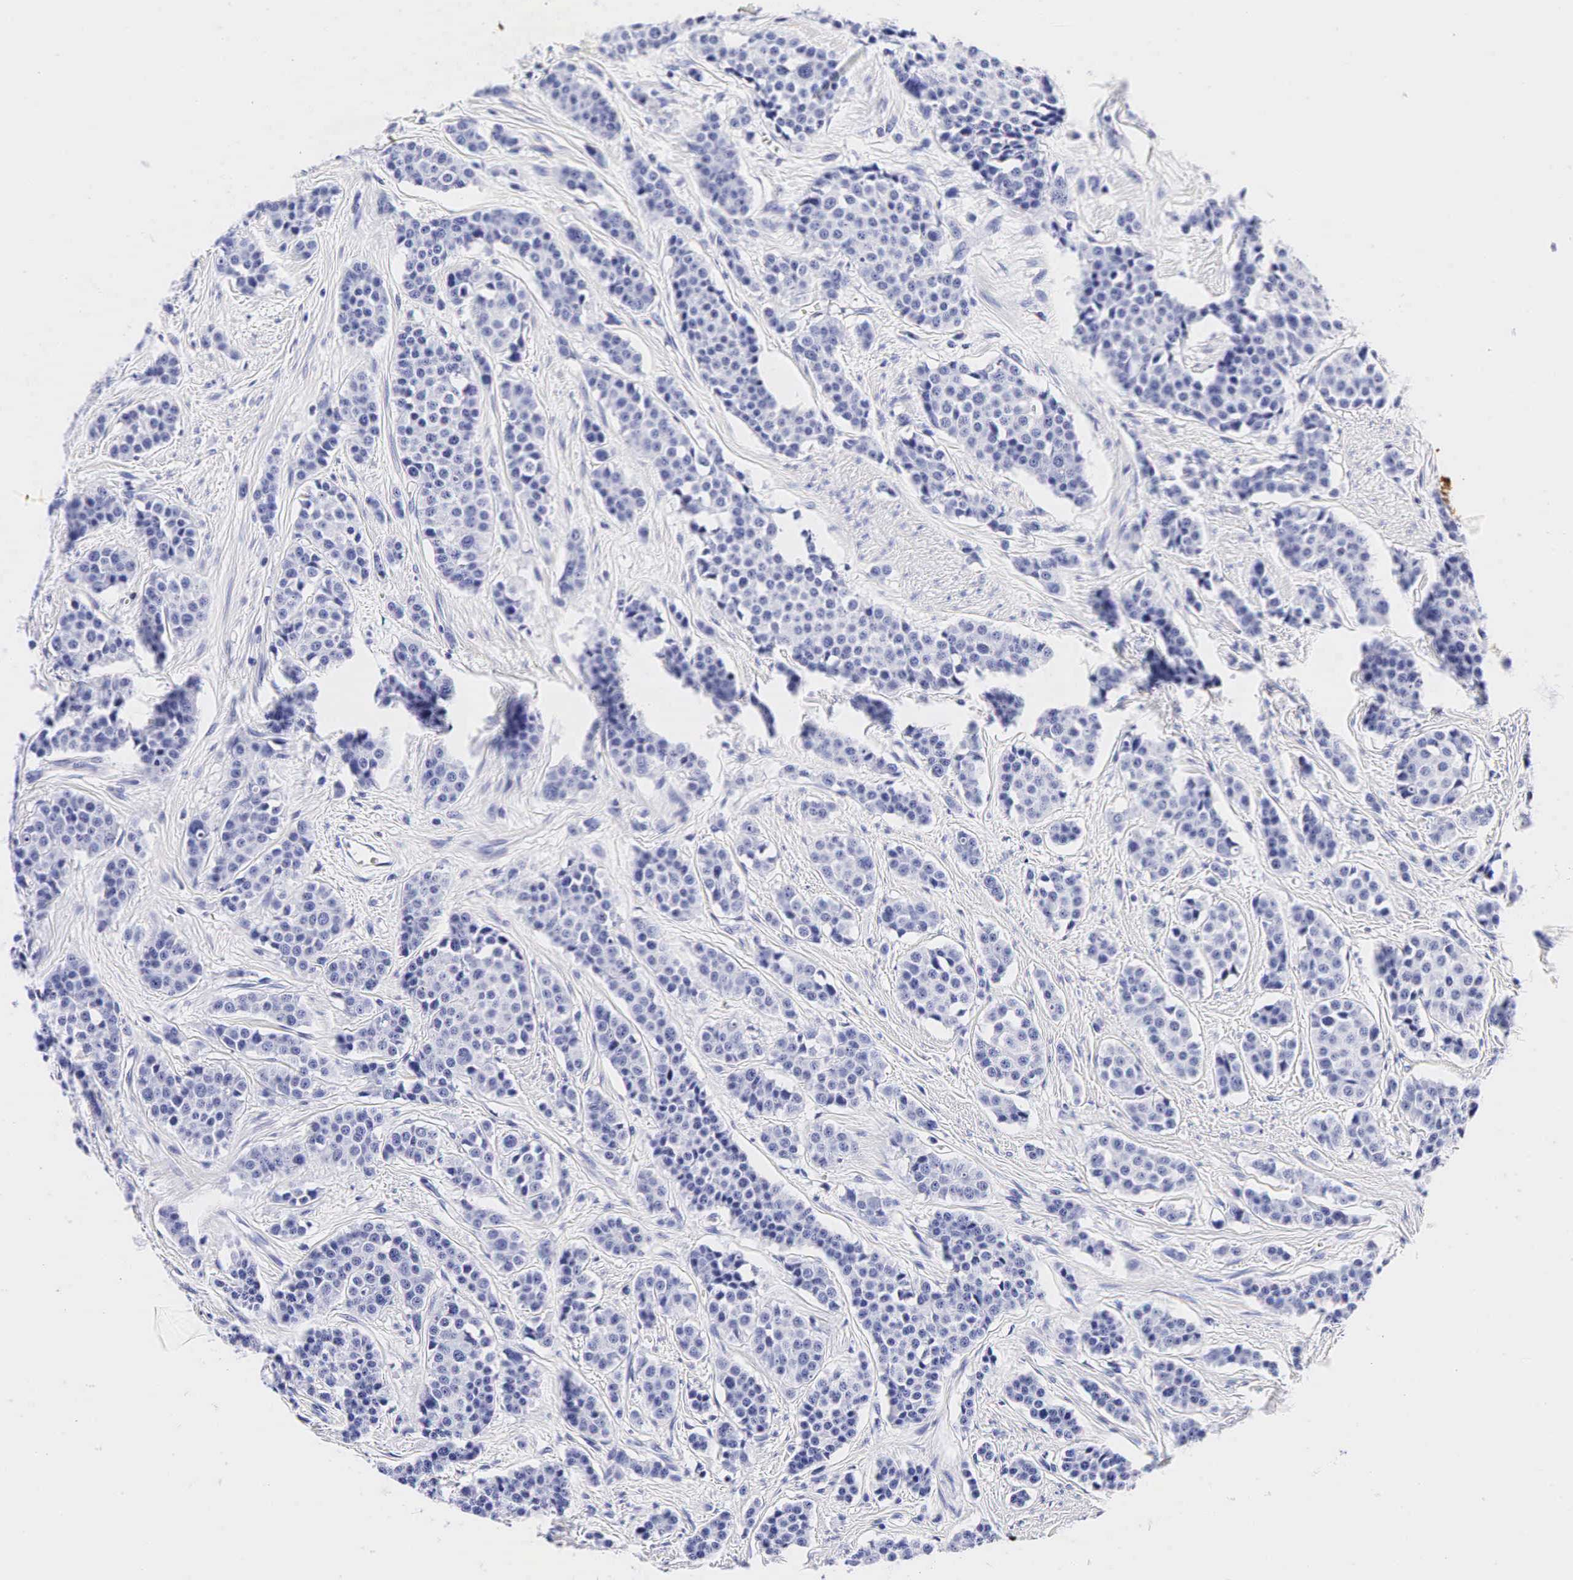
{"staining": {"intensity": "negative", "quantity": "none", "location": "none"}, "tissue": "carcinoid", "cell_type": "Tumor cells", "image_type": "cancer", "snomed": [{"axis": "morphology", "description": "Carcinoid, malignant, NOS"}, {"axis": "topography", "description": "Small intestine"}], "caption": "There is no significant positivity in tumor cells of carcinoid.", "gene": "TG", "patient": {"sex": "male", "age": 60}}